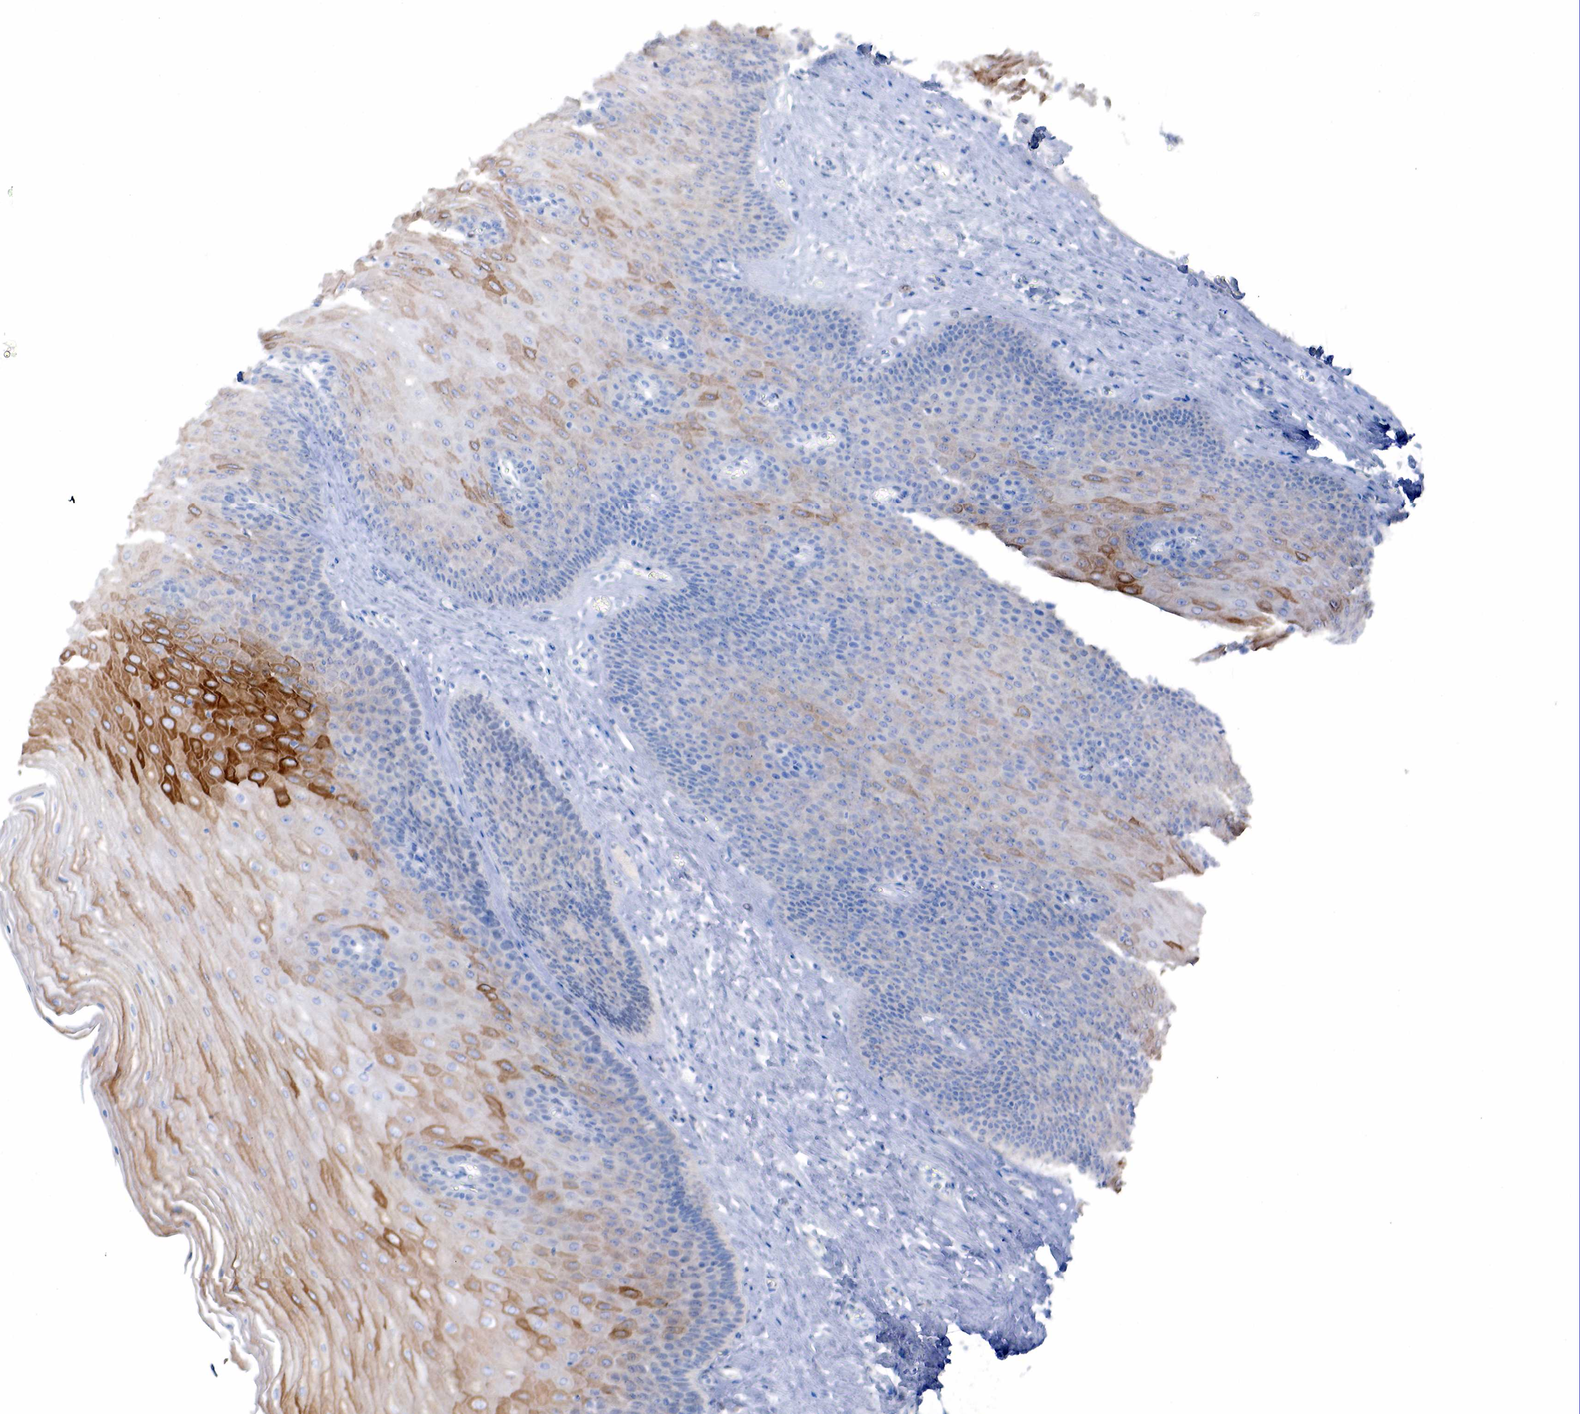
{"staining": {"intensity": "moderate", "quantity": "25%-75%", "location": "cytoplasmic/membranous"}, "tissue": "esophagus", "cell_type": "Squamous epithelial cells", "image_type": "normal", "snomed": [{"axis": "morphology", "description": "Normal tissue, NOS"}, {"axis": "topography", "description": "Esophagus"}], "caption": "Immunohistochemistry (IHC) histopathology image of benign esophagus: human esophagus stained using immunohistochemistry (IHC) displays medium levels of moderate protein expression localized specifically in the cytoplasmic/membranous of squamous epithelial cells, appearing as a cytoplasmic/membranous brown color.", "gene": "PGR", "patient": {"sex": "male", "age": 65}}